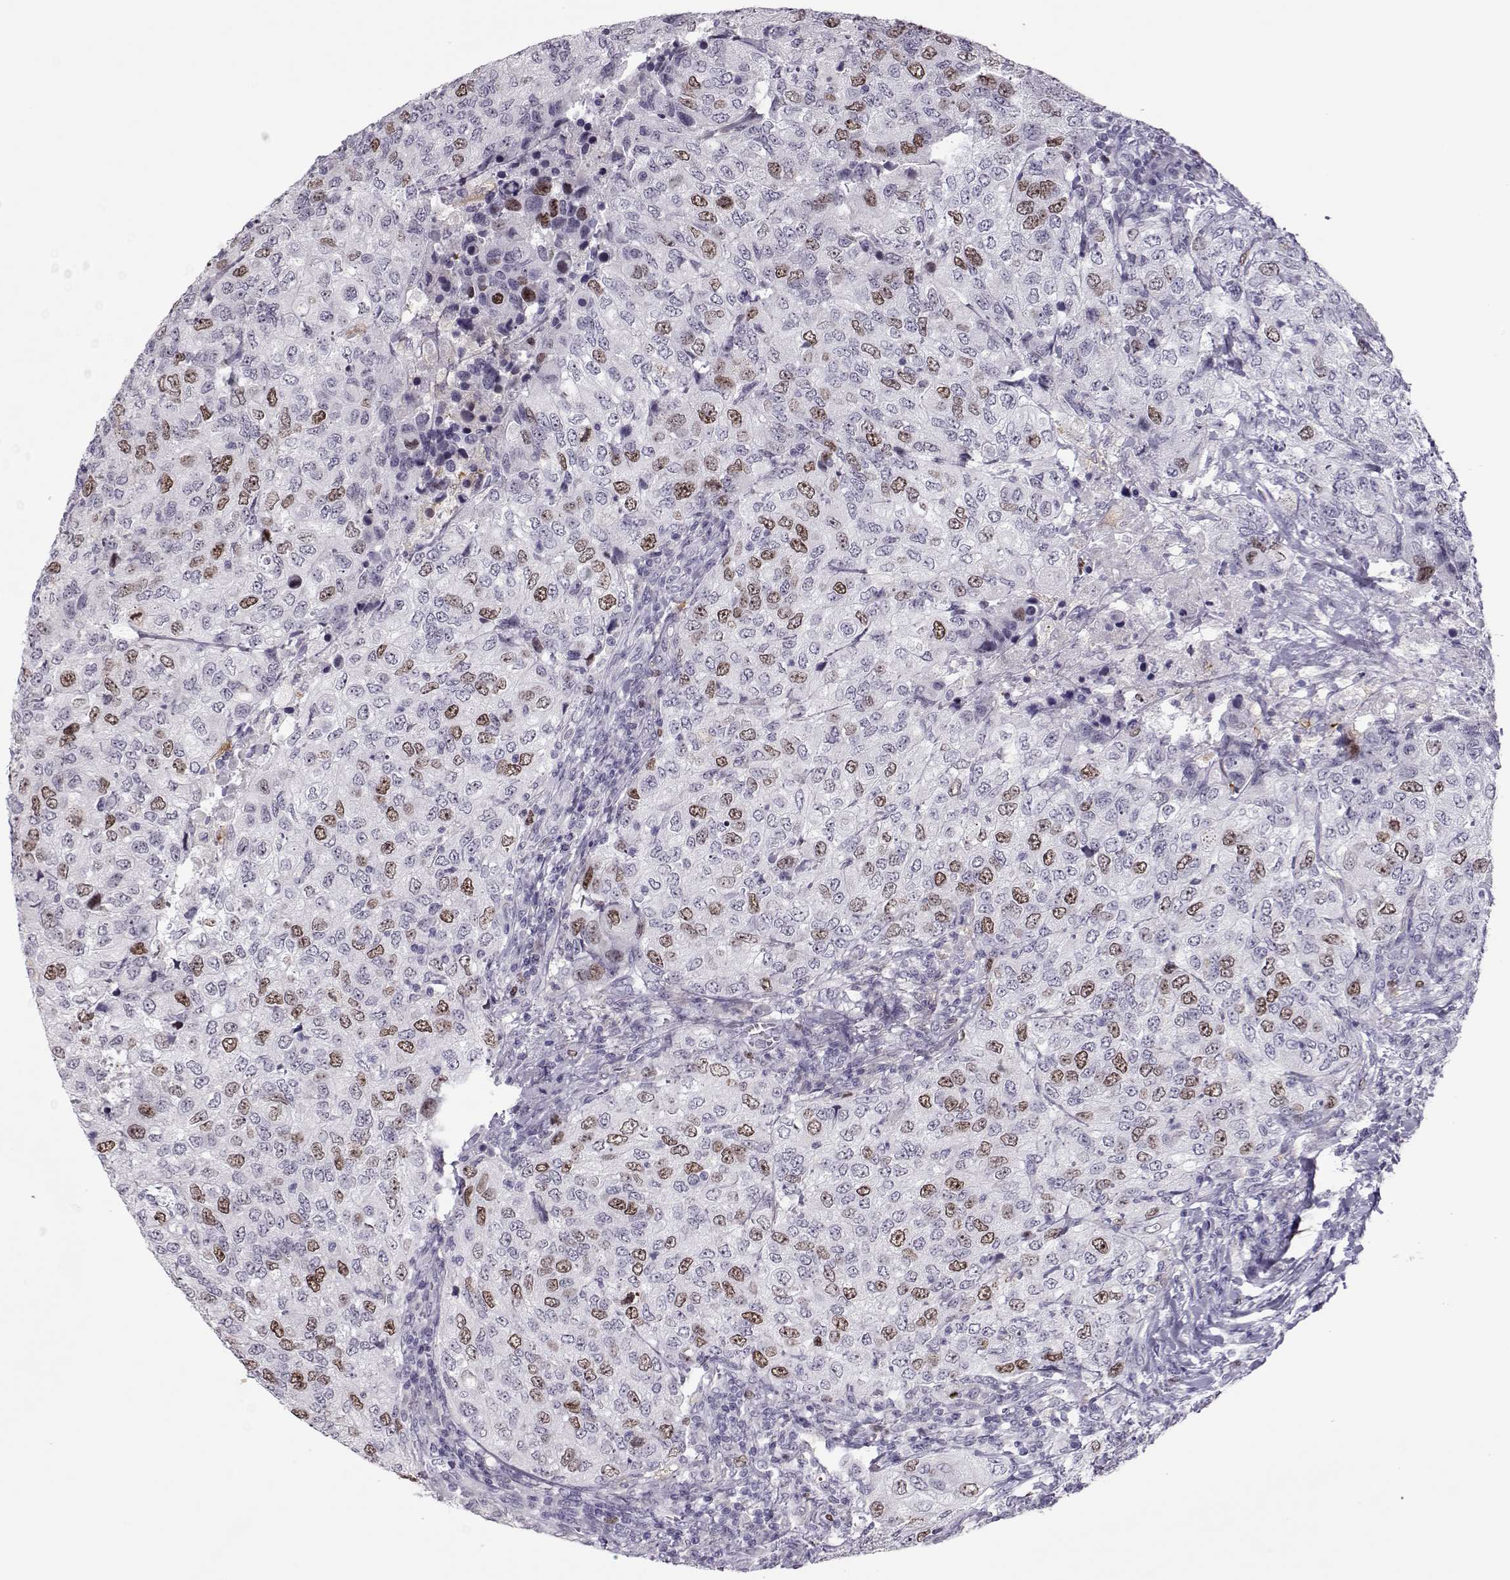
{"staining": {"intensity": "moderate", "quantity": "<25%", "location": "nuclear"}, "tissue": "urothelial cancer", "cell_type": "Tumor cells", "image_type": "cancer", "snomed": [{"axis": "morphology", "description": "Urothelial carcinoma, High grade"}, {"axis": "topography", "description": "Urinary bladder"}], "caption": "A micrograph of human urothelial carcinoma (high-grade) stained for a protein shows moderate nuclear brown staining in tumor cells.", "gene": "SGO1", "patient": {"sex": "female", "age": 78}}